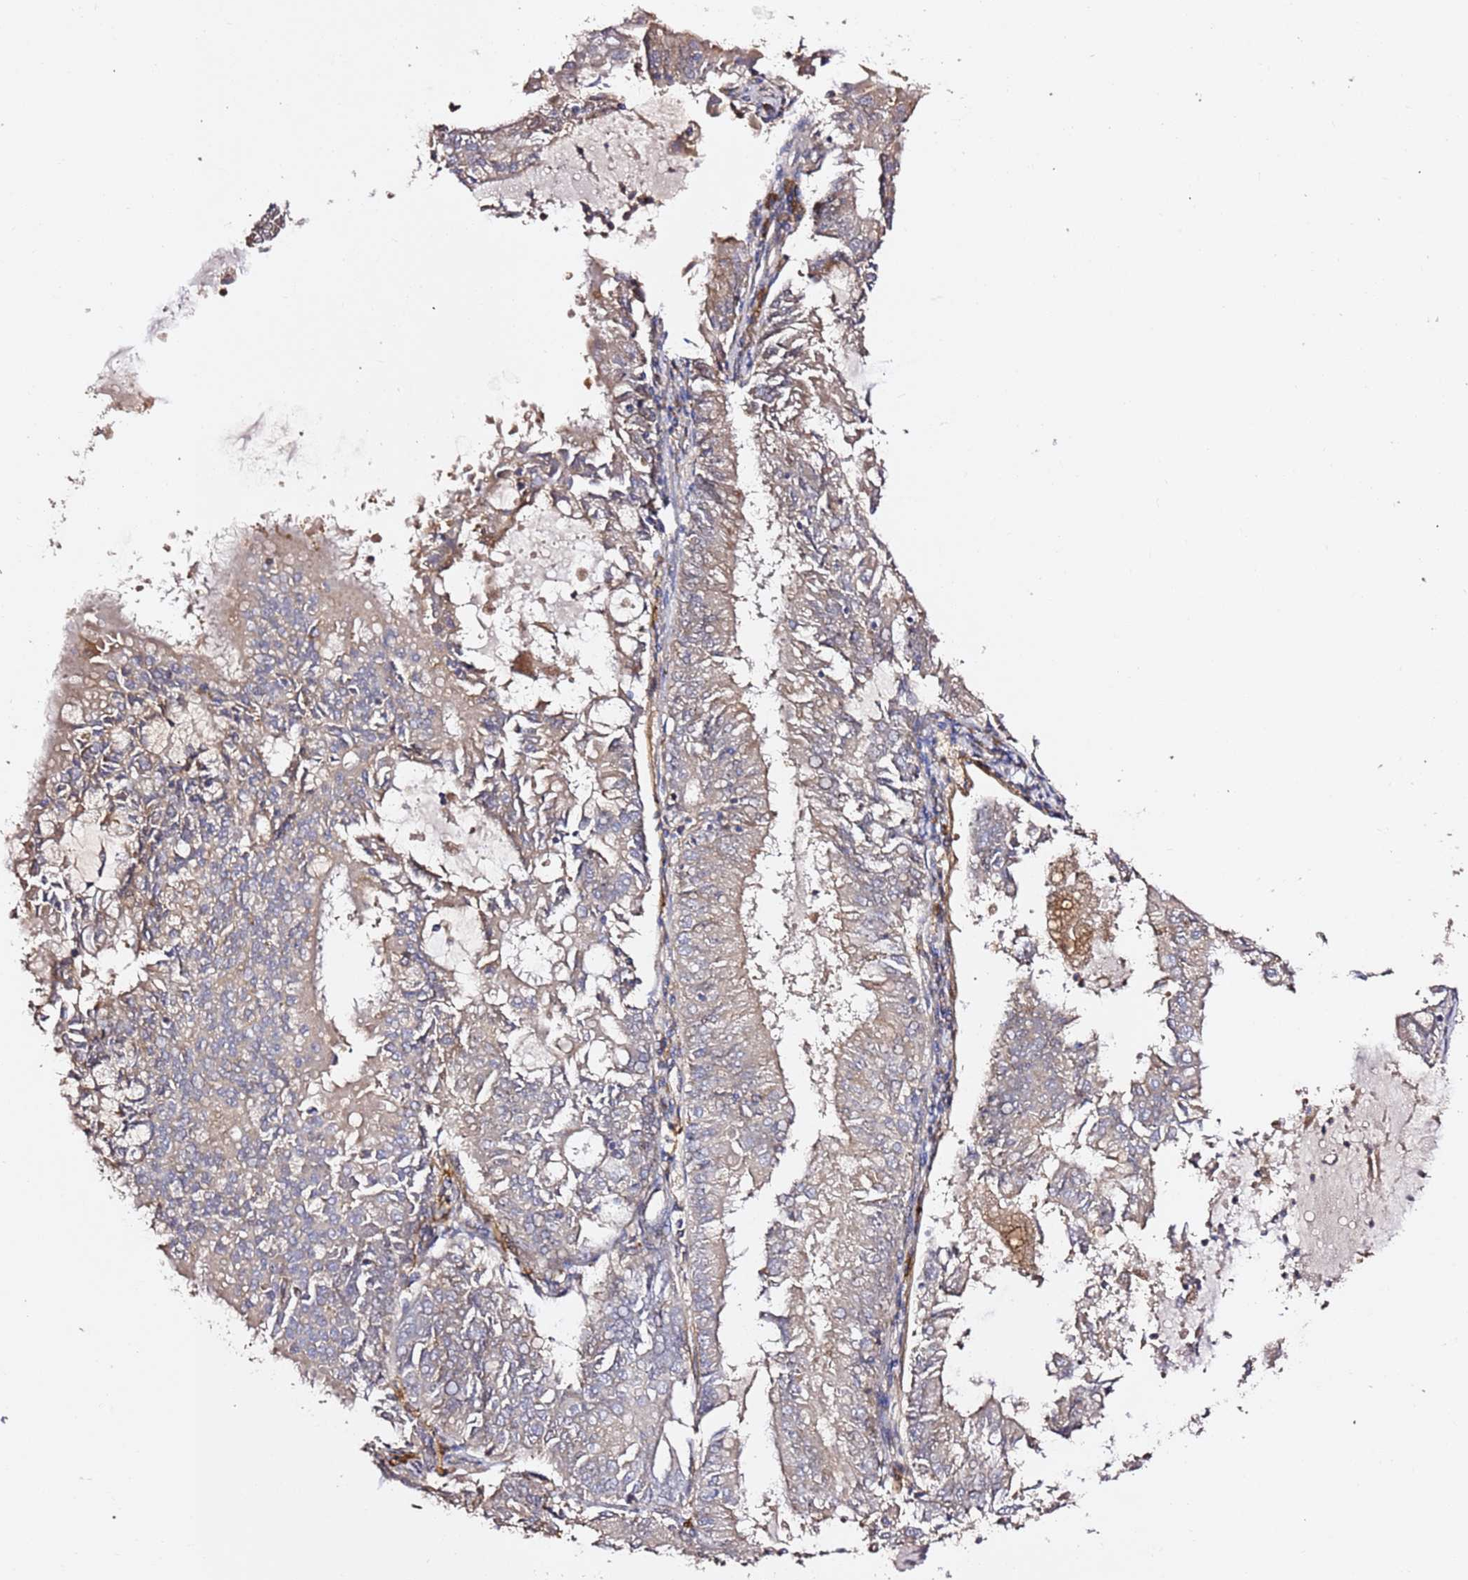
{"staining": {"intensity": "weak", "quantity": "<25%", "location": "cytoplasmic/membranous"}, "tissue": "endometrial cancer", "cell_type": "Tumor cells", "image_type": "cancer", "snomed": [{"axis": "morphology", "description": "Adenocarcinoma, NOS"}, {"axis": "topography", "description": "Endometrium"}], "caption": "Tumor cells are negative for protein expression in human endometrial cancer. Brightfield microscopy of immunohistochemistry stained with DAB (brown) and hematoxylin (blue), captured at high magnification.", "gene": "HSD17B7", "patient": {"sex": "female", "age": 57}}